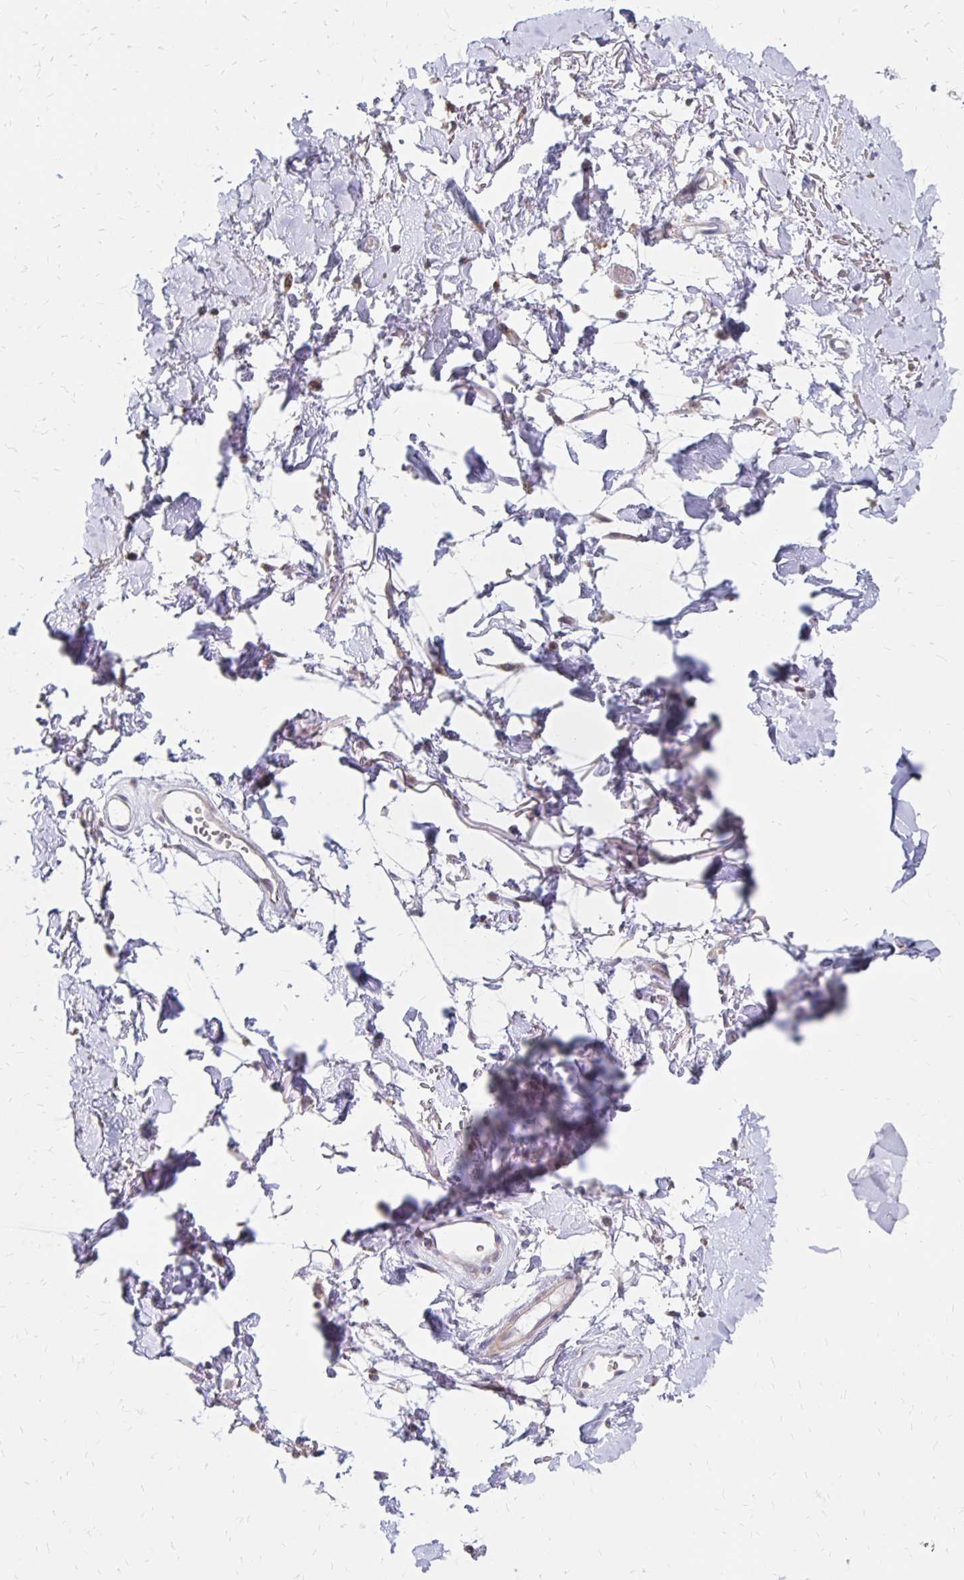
{"staining": {"intensity": "negative", "quantity": "none", "location": "none"}, "tissue": "adipose tissue", "cell_type": "Adipocytes", "image_type": "normal", "snomed": [{"axis": "morphology", "description": "Normal tissue, NOS"}, {"axis": "topography", "description": "Anal"}, {"axis": "topography", "description": "Peripheral nerve tissue"}], "caption": "IHC of normal human adipose tissue reveals no positivity in adipocytes. (DAB (3,3'-diaminobenzidine) immunohistochemistry, high magnification).", "gene": "ATOSB", "patient": {"sex": "male", "age": 78}}